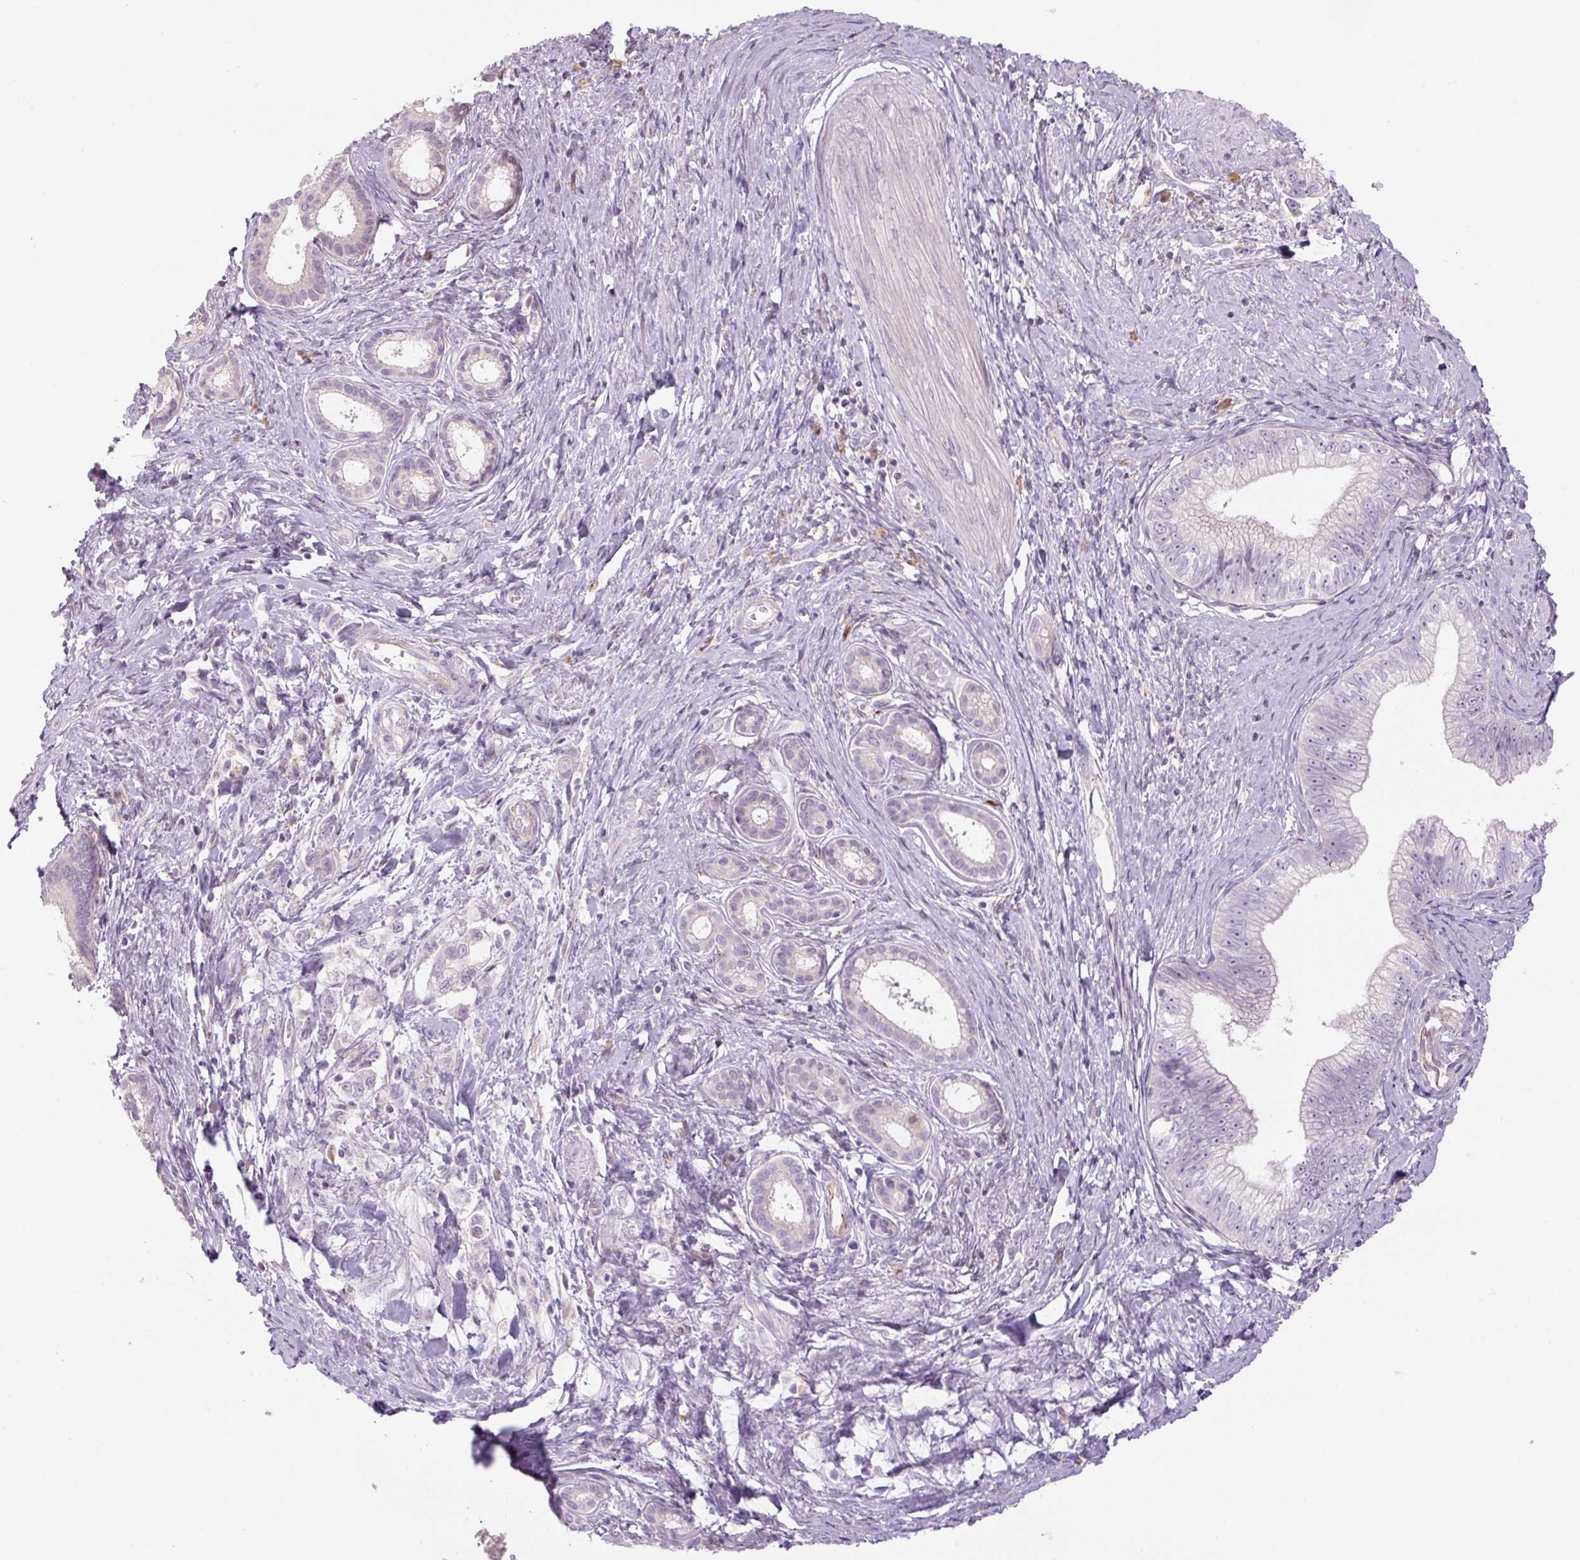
{"staining": {"intensity": "negative", "quantity": "none", "location": "none"}, "tissue": "pancreatic cancer", "cell_type": "Tumor cells", "image_type": "cancer", "snomed": [{"axis": "morphology", "description": "Adenocarcinoma, NOS"}, {"axis": "topography", "description": "Pancreas"}], "caption": "This is a micrograph of immunohistochemistry staining of pancreatic cancer (adenocarcinoma), which shows no positivity in tumor cells.", "gene": "TMEM100", "patient": {"sex": "male", "age": 70}}